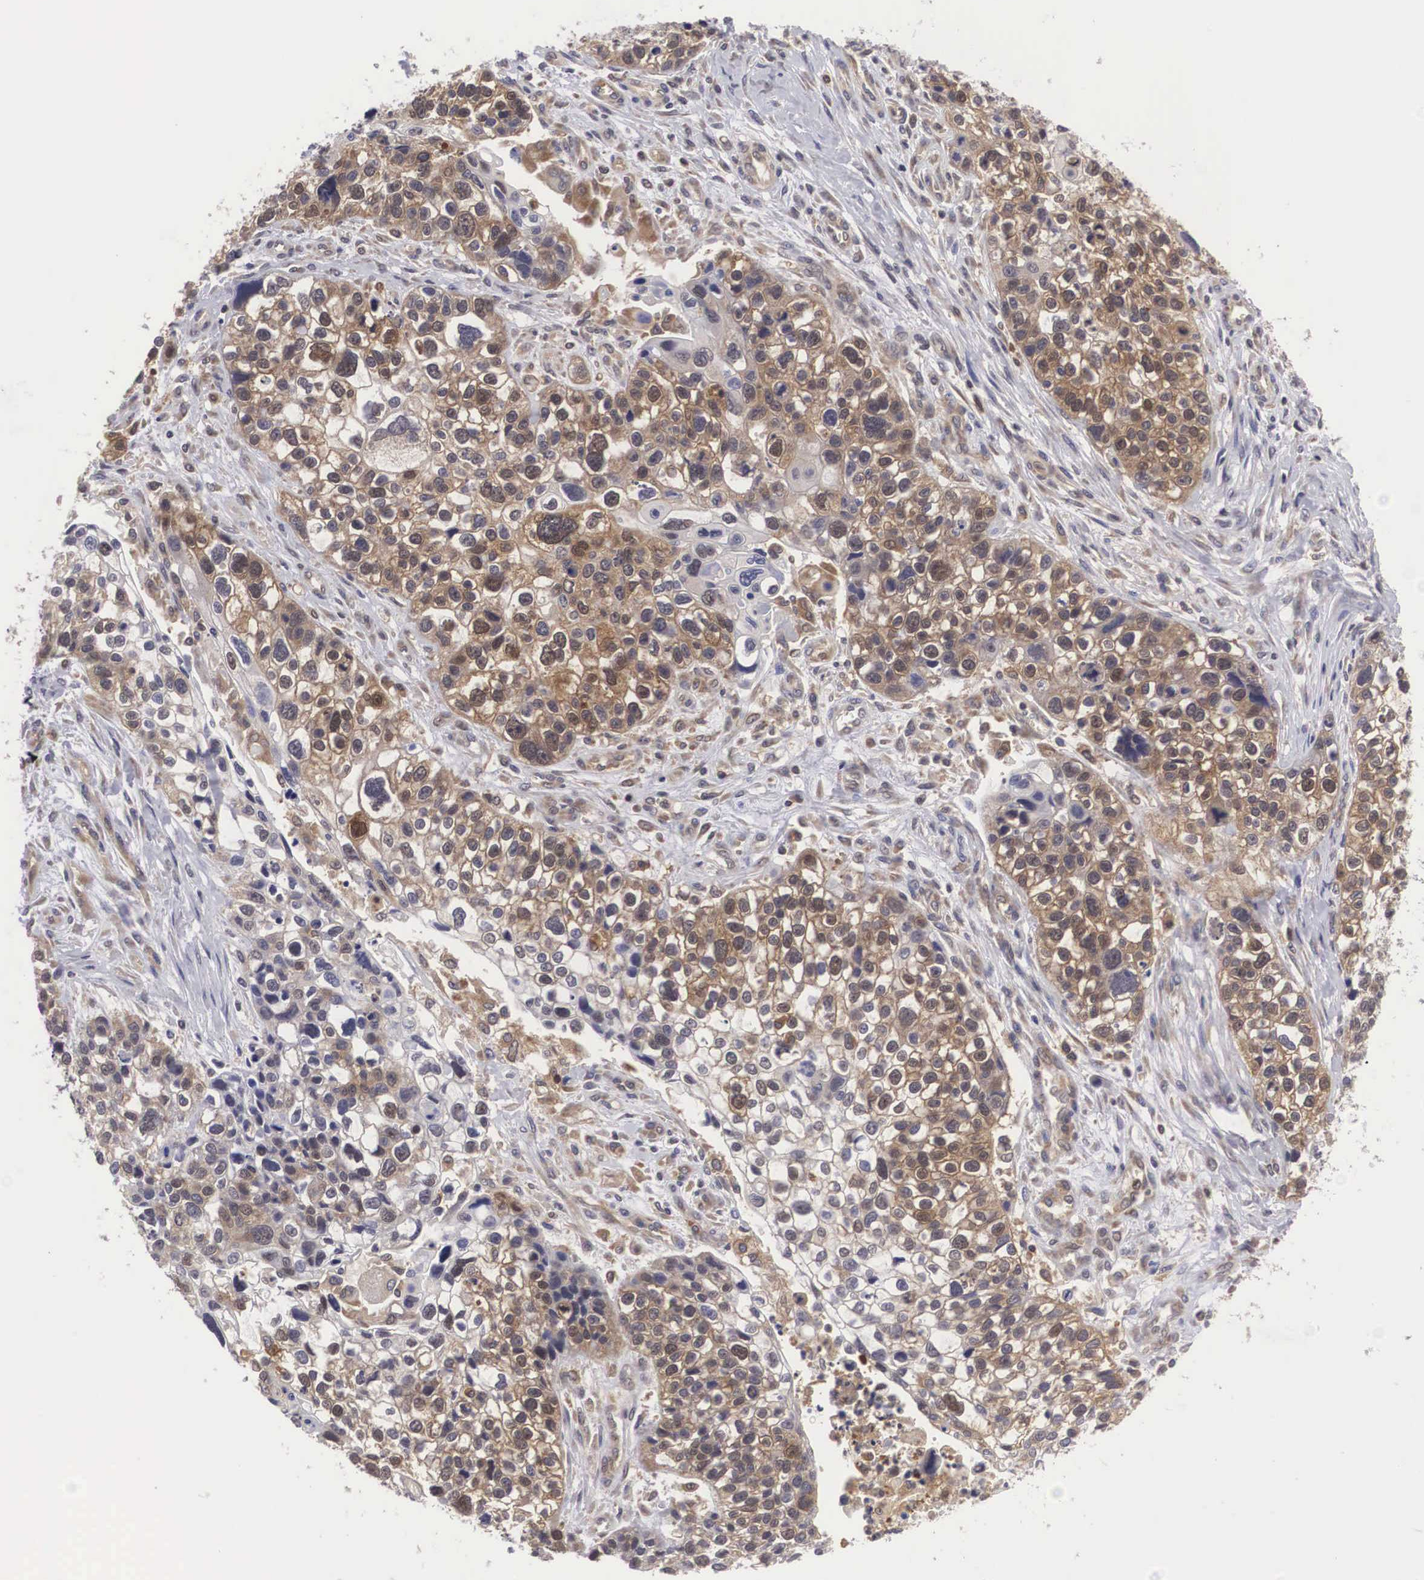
{"staining": {"intensity": "moderate", "quantity": "25%-75%", "location": "cytoplasmic/membranous,nuclear"}, "tissue": "lung cancer", "cell_type": "Tumor cells", "image_type": "cancer", "snomed": [{"axis": "morphology", "description": "Squamous cell carcinoma, NOS"}, {"axis": "topography", "description": "Lymph node"}, {"axis": "topography", "description": "Lung"}], "caption": "Lung cancer (squamous cell carcinoma) was stained to show a protein in brown. There is medium levels of moderate cytoplasmic/membranous and nuclear expression in approximately 25%-75% of tumor cells. (DAB (3,3'-diaminobenzidine) IHC with brightfield microscopy, high magnification).", "gene": "ADSL", "patient": {"sex": "male", "age": 74}}